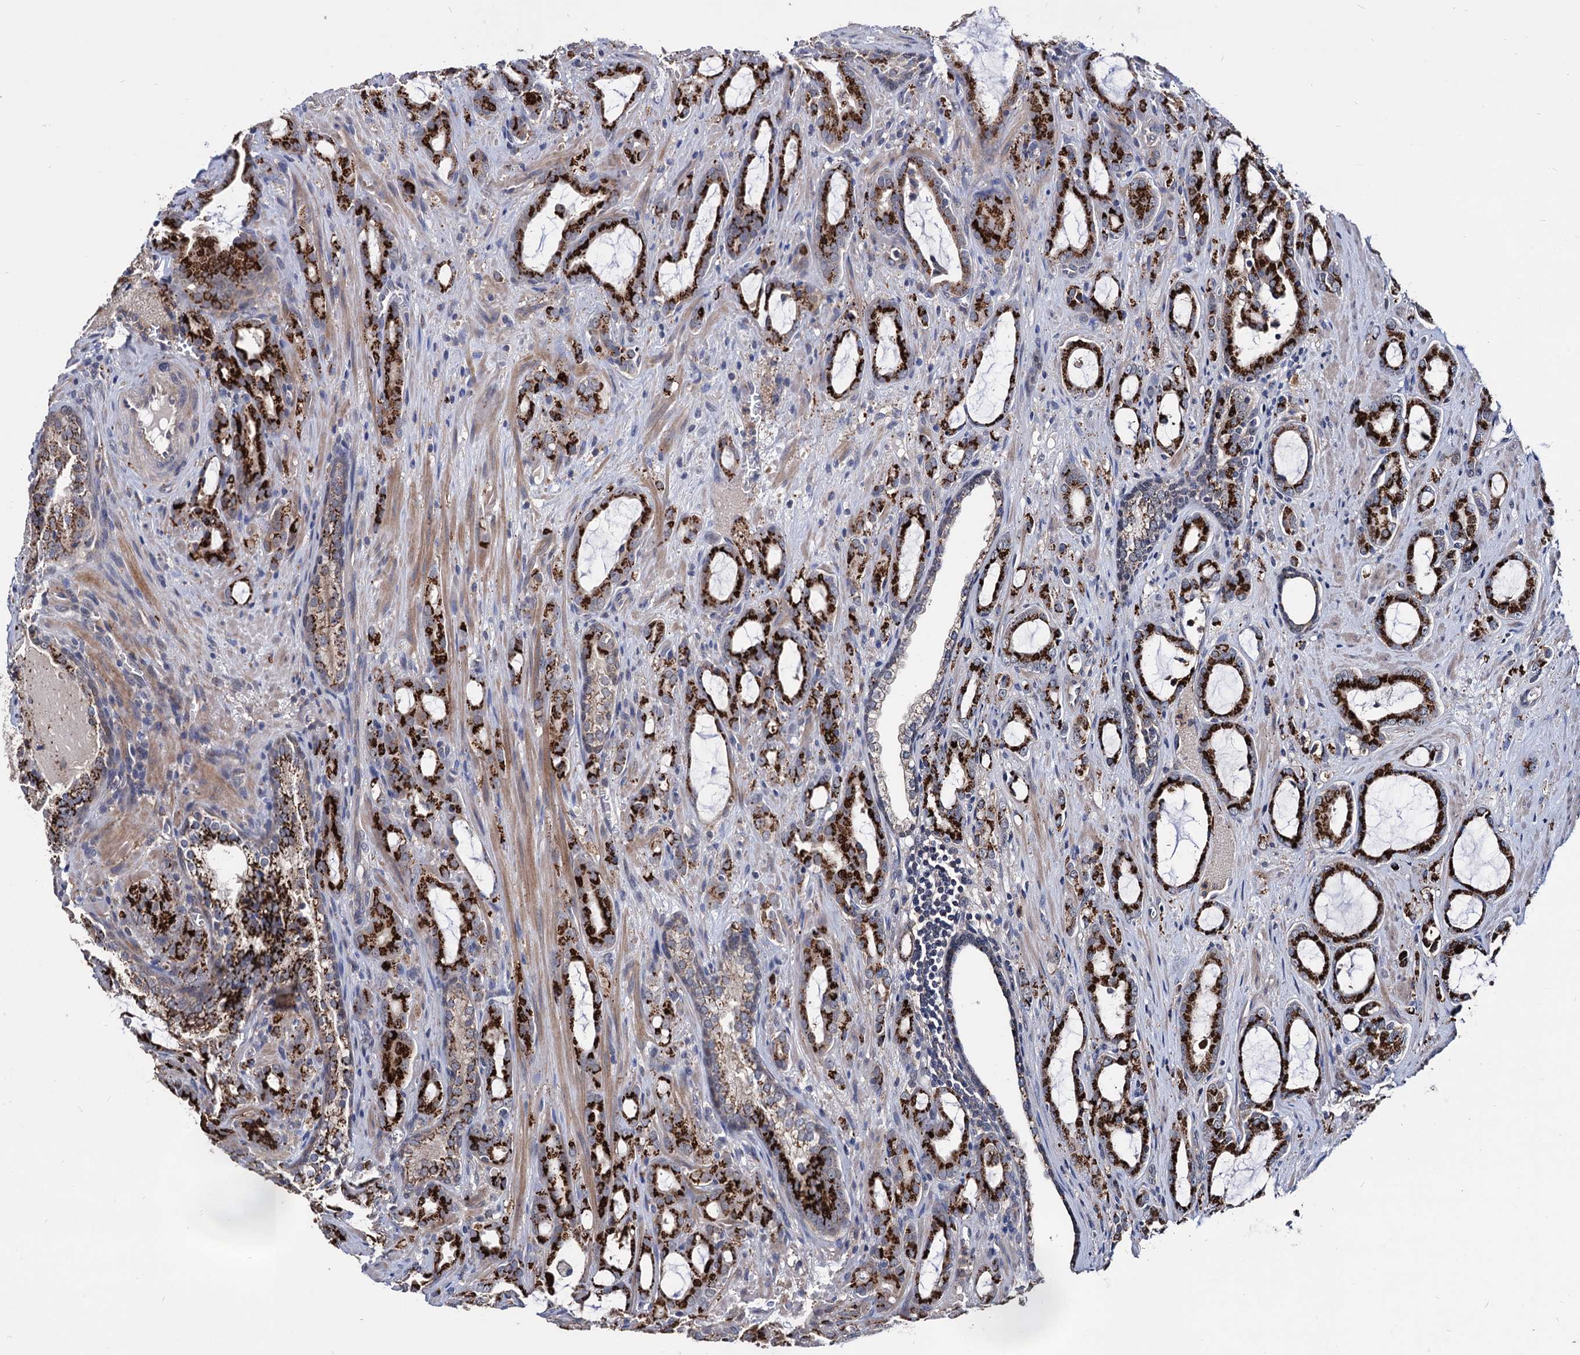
{"staining": {"intensity": "strong", "quantity": ">75%", "location": "cytoplasmic/membranous"}, "tissue": "prostate cancer", "cell_type": "Tumor cells", "image_type": "cancer", "snomed": [{"axis": "morphology", "description": "Adenocarcinoma, High grade"}, {"axis": "topography", "description": "Prostate"}], "caption": "The image shows a brown stain indicating the presence of a protein in the cytoplasmic/membranous of tumor cells in high-grade adenocarcinoma (prostate). The staining was performed using DAB (3,3'-diaminobenzidine), with brown indicating positive protein expression. Nuclei are stained blue with hematoxylin.", "gene": "ESD", "patient": {"sex": "male", "age": 72}}